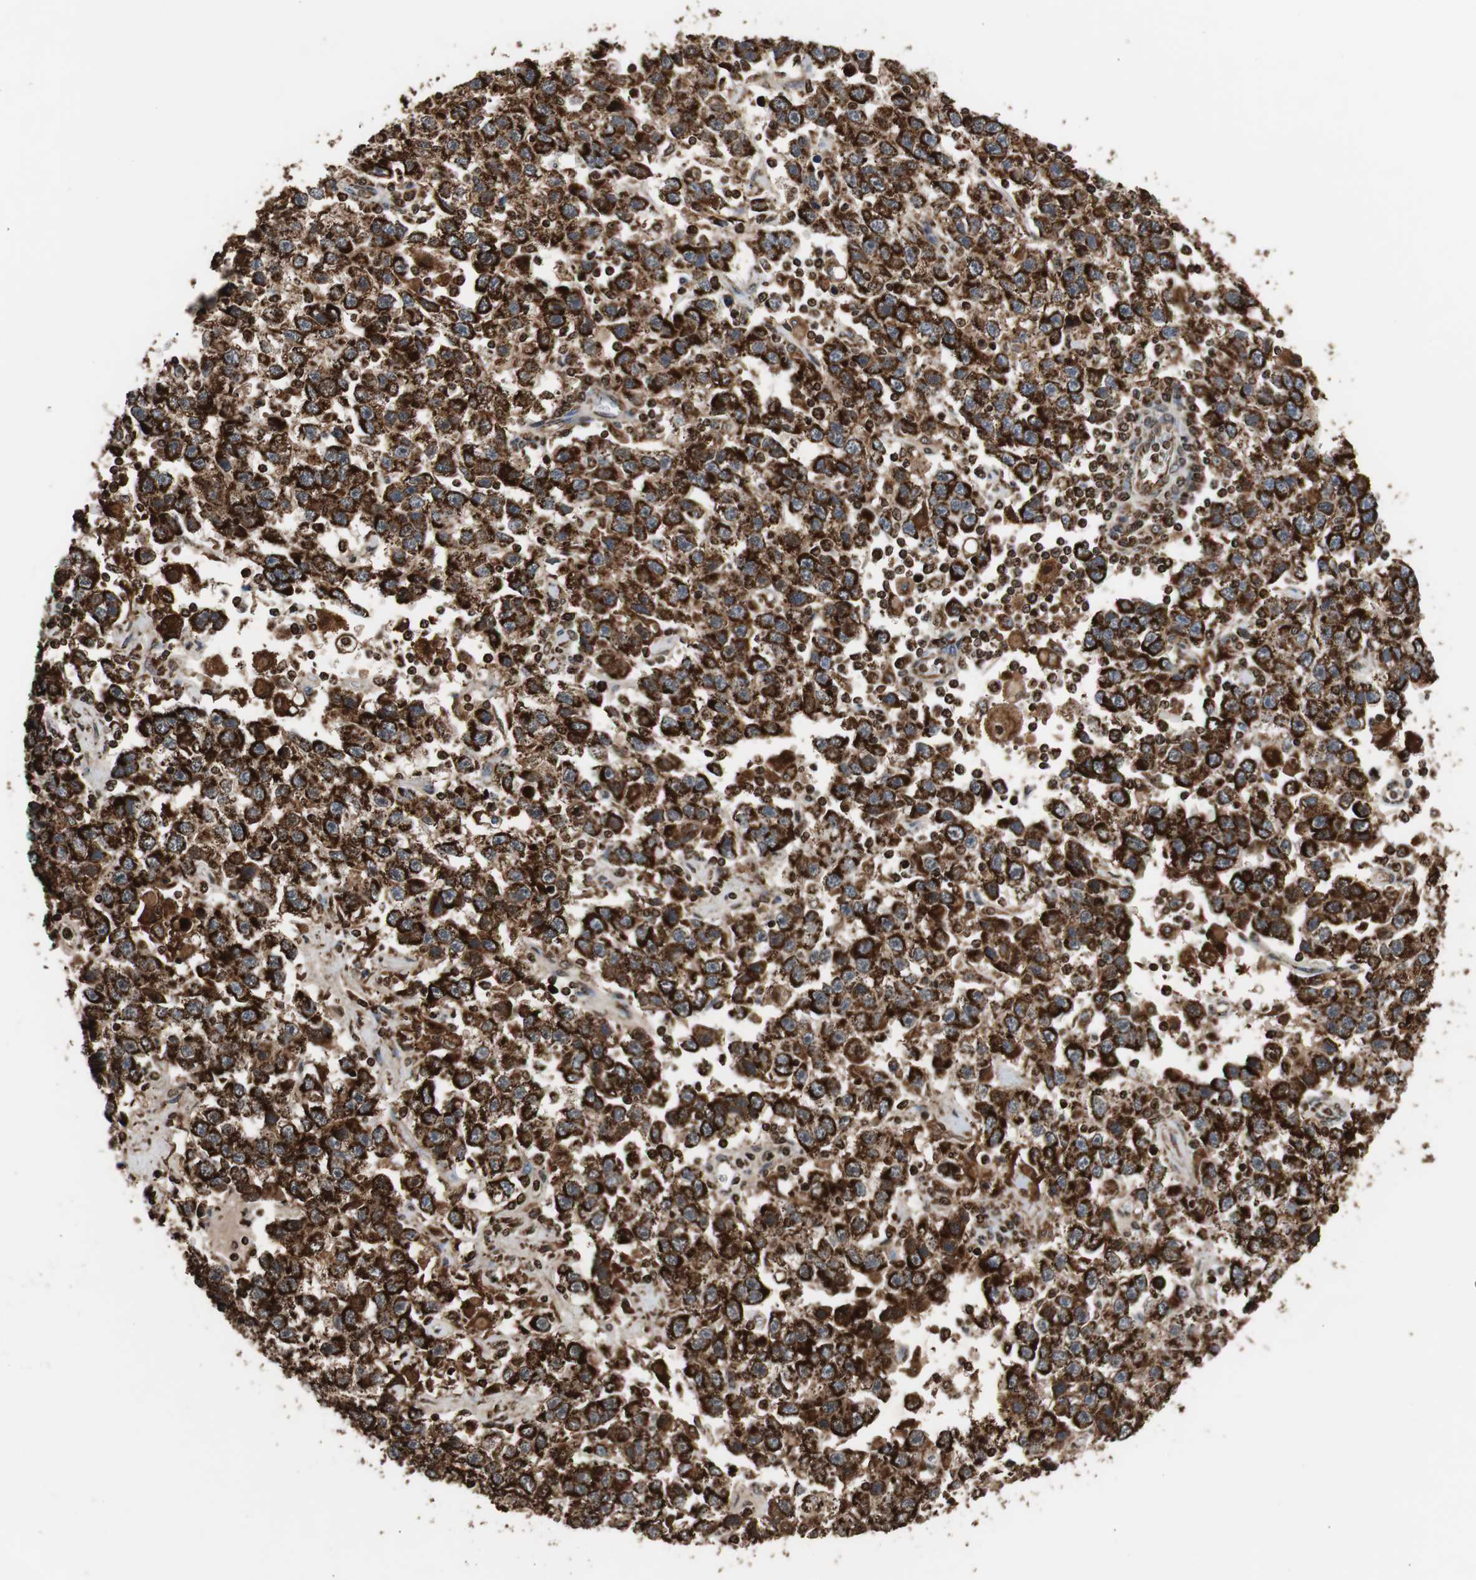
{"staining": {"intensity": "strong", "quantity": ">75%", "location": "cytoplasmic/membranous"}, "tissue": "testis cancer", "cell_type": "Tumor cells", "image_type": "cancer", "snomed": [{"axis": "morphology", "description": "Seminoma, NOS"}, {"axis": "topography", "description": "Testis"}], "caption": "Testis seminoma was stained to show a protein in brown. There is high levels of strong cytoplasmic/membranous positivity in approximately >75% of tumor cells.", "gene": "HSPA9", "patient": {"sex": "male", "age": 41}}